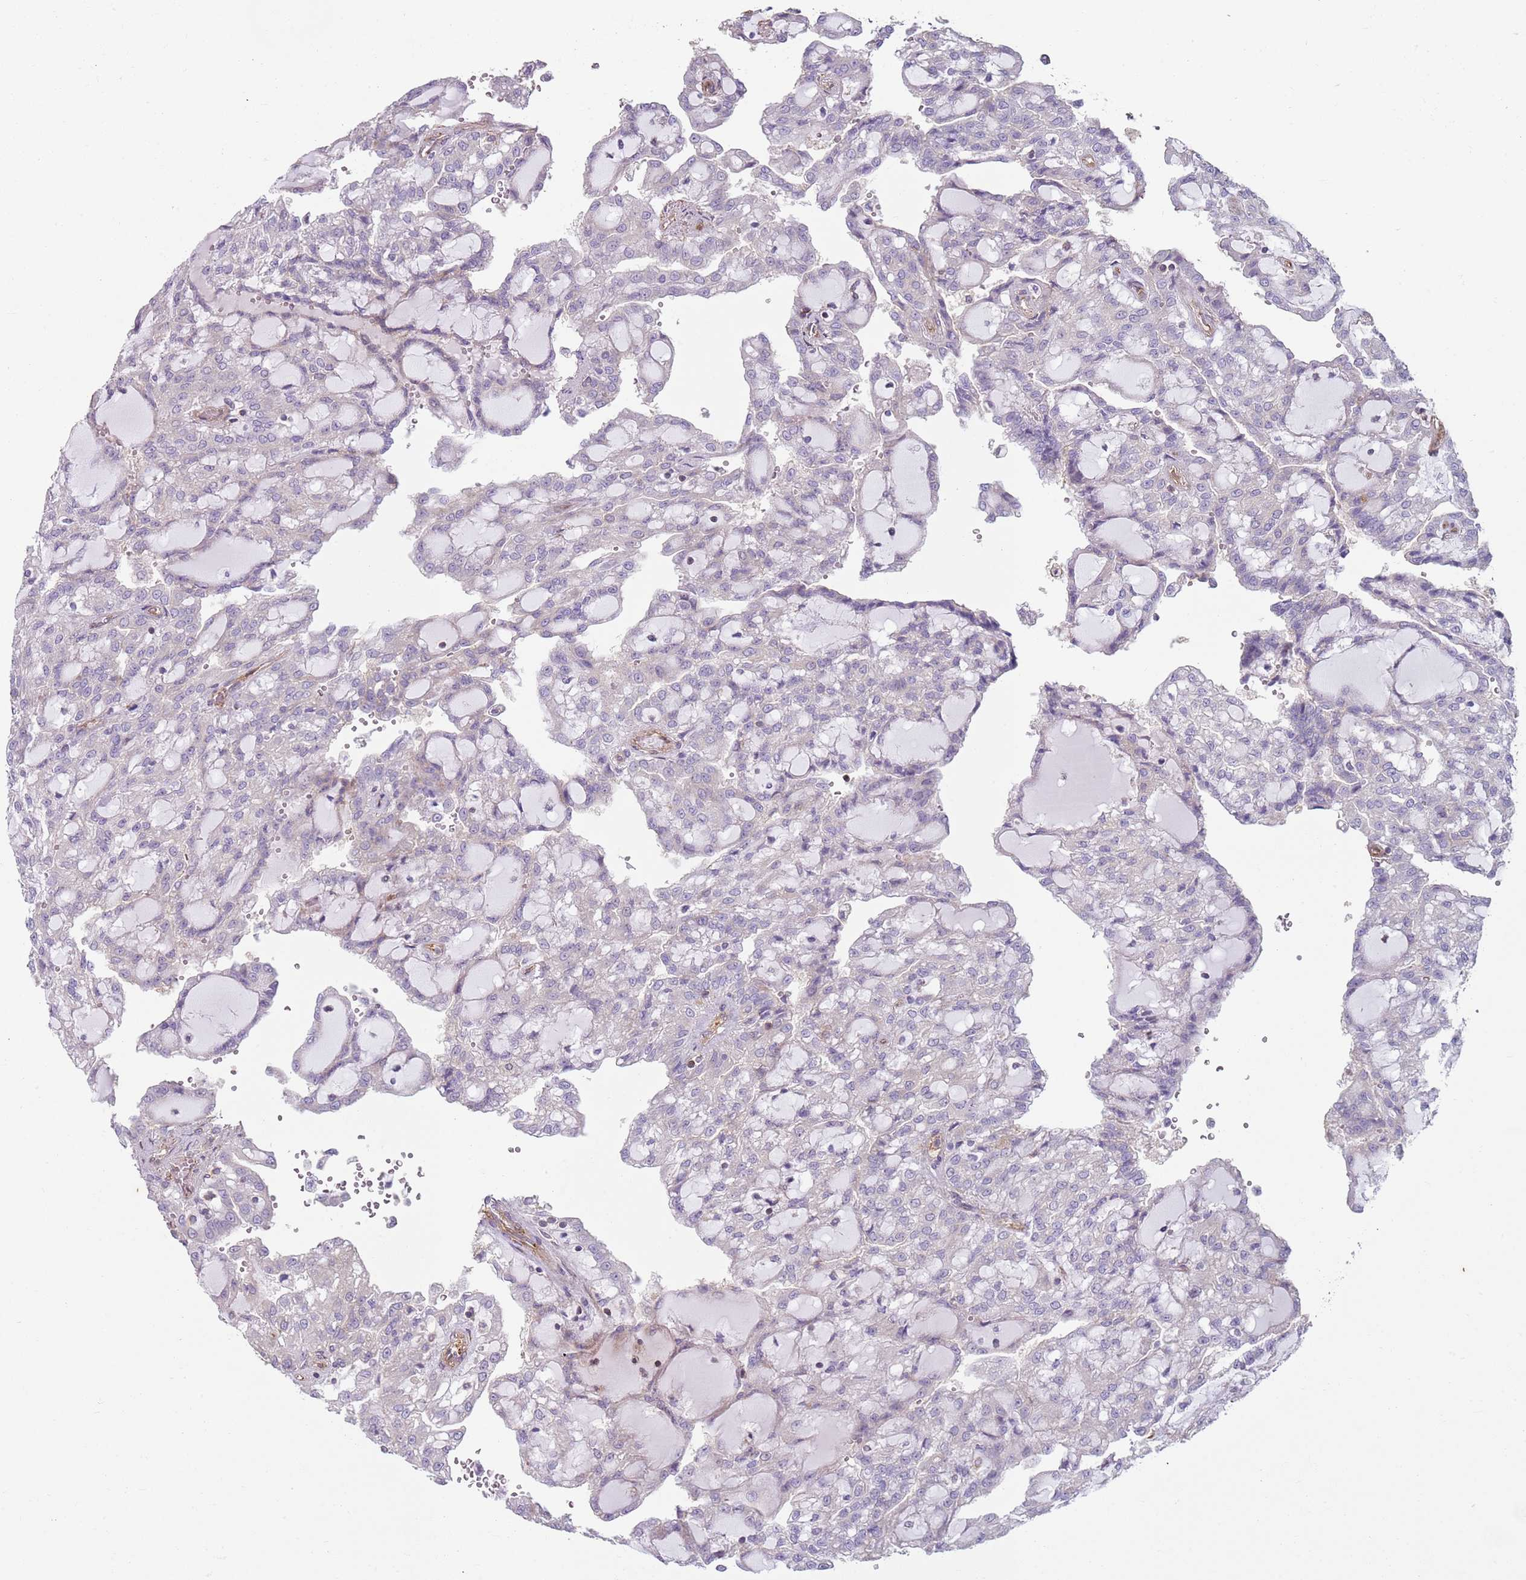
{"staining": {"intensity": "negative", "quantity": "none", "location": "none"}, "tissue": "renal cancer", "cell_type": "Tumor cells", "image_type": "cancer", "snomed": [{"axis": "morphology", "description": "Adenocarcinoma, NOS"}, {"axis": "topography", "description": "Kidney"}], "caption": "Immunohistochemistry histopathology image of human renal cancer stained for a protein (brown), which exhibits no expression in tumor cells.", "gene": "GNAI3", "patient": {"sex": "male", "age": 63}}